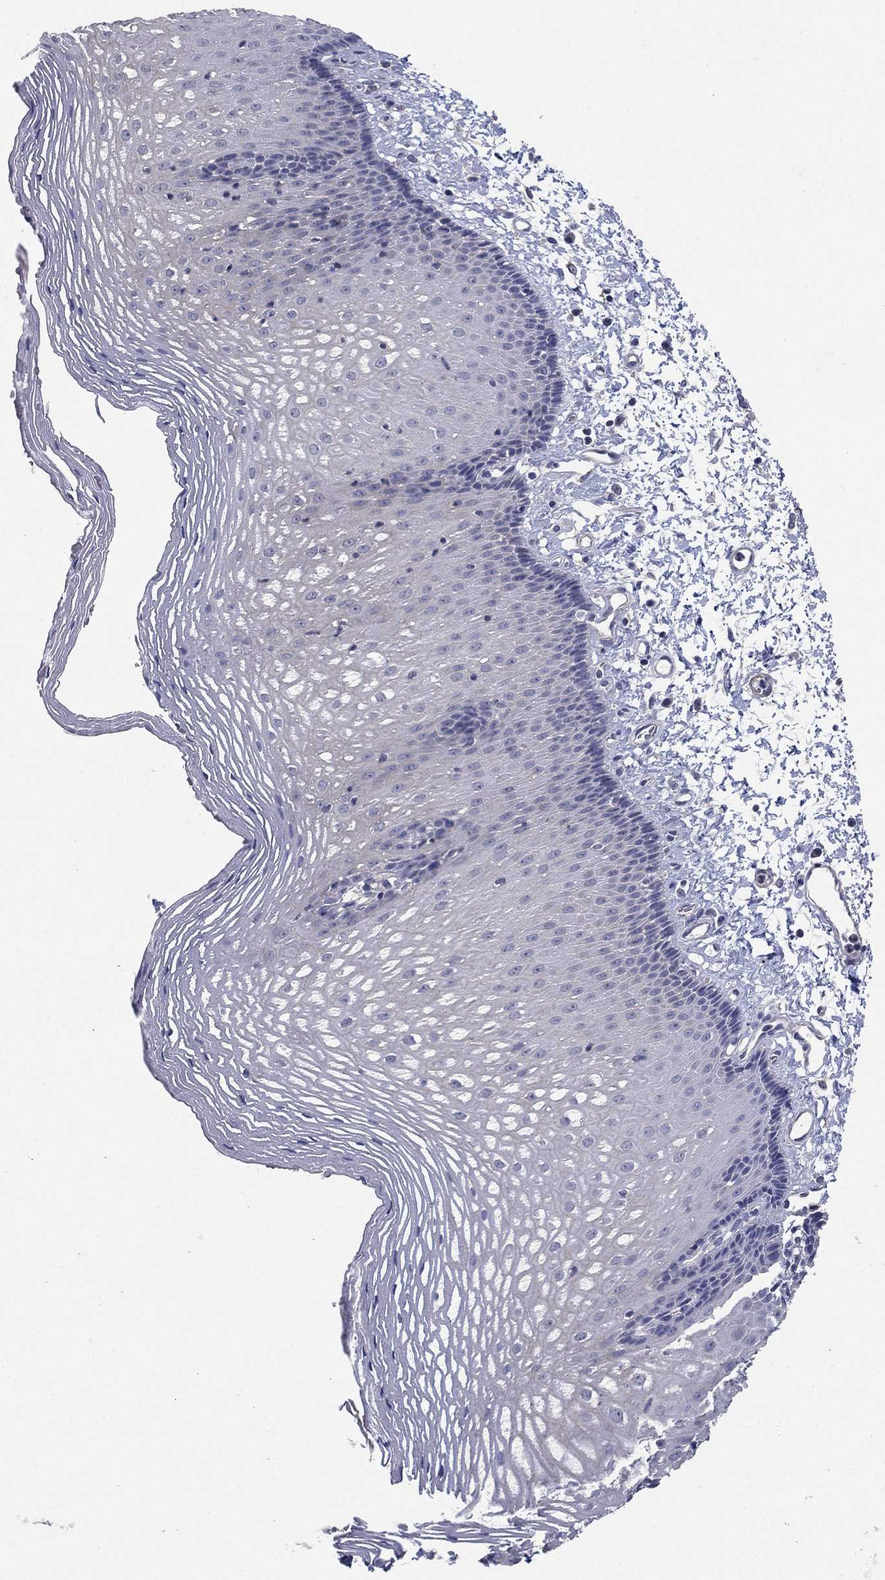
{"staining": {"intensity": "negative", "quantity": "none", "location": "none"}, "tissue": "esophagus", "cell_type": "Squamous epithelial cells", "image_type": "normal", "snomed": [{"axis": "morphology", "description": "Normal tissue, NOS"}, {"axis": "topography", "description": "Esophagus"}], "caption": "Esophagus was stained to show a protein in brown. There is no significant staining in squamous epithelial cells. (DAB IHC with hematoxylin counter stain).", "gene": "GRK7", "patient": {"sex": "male", "age": 76}}